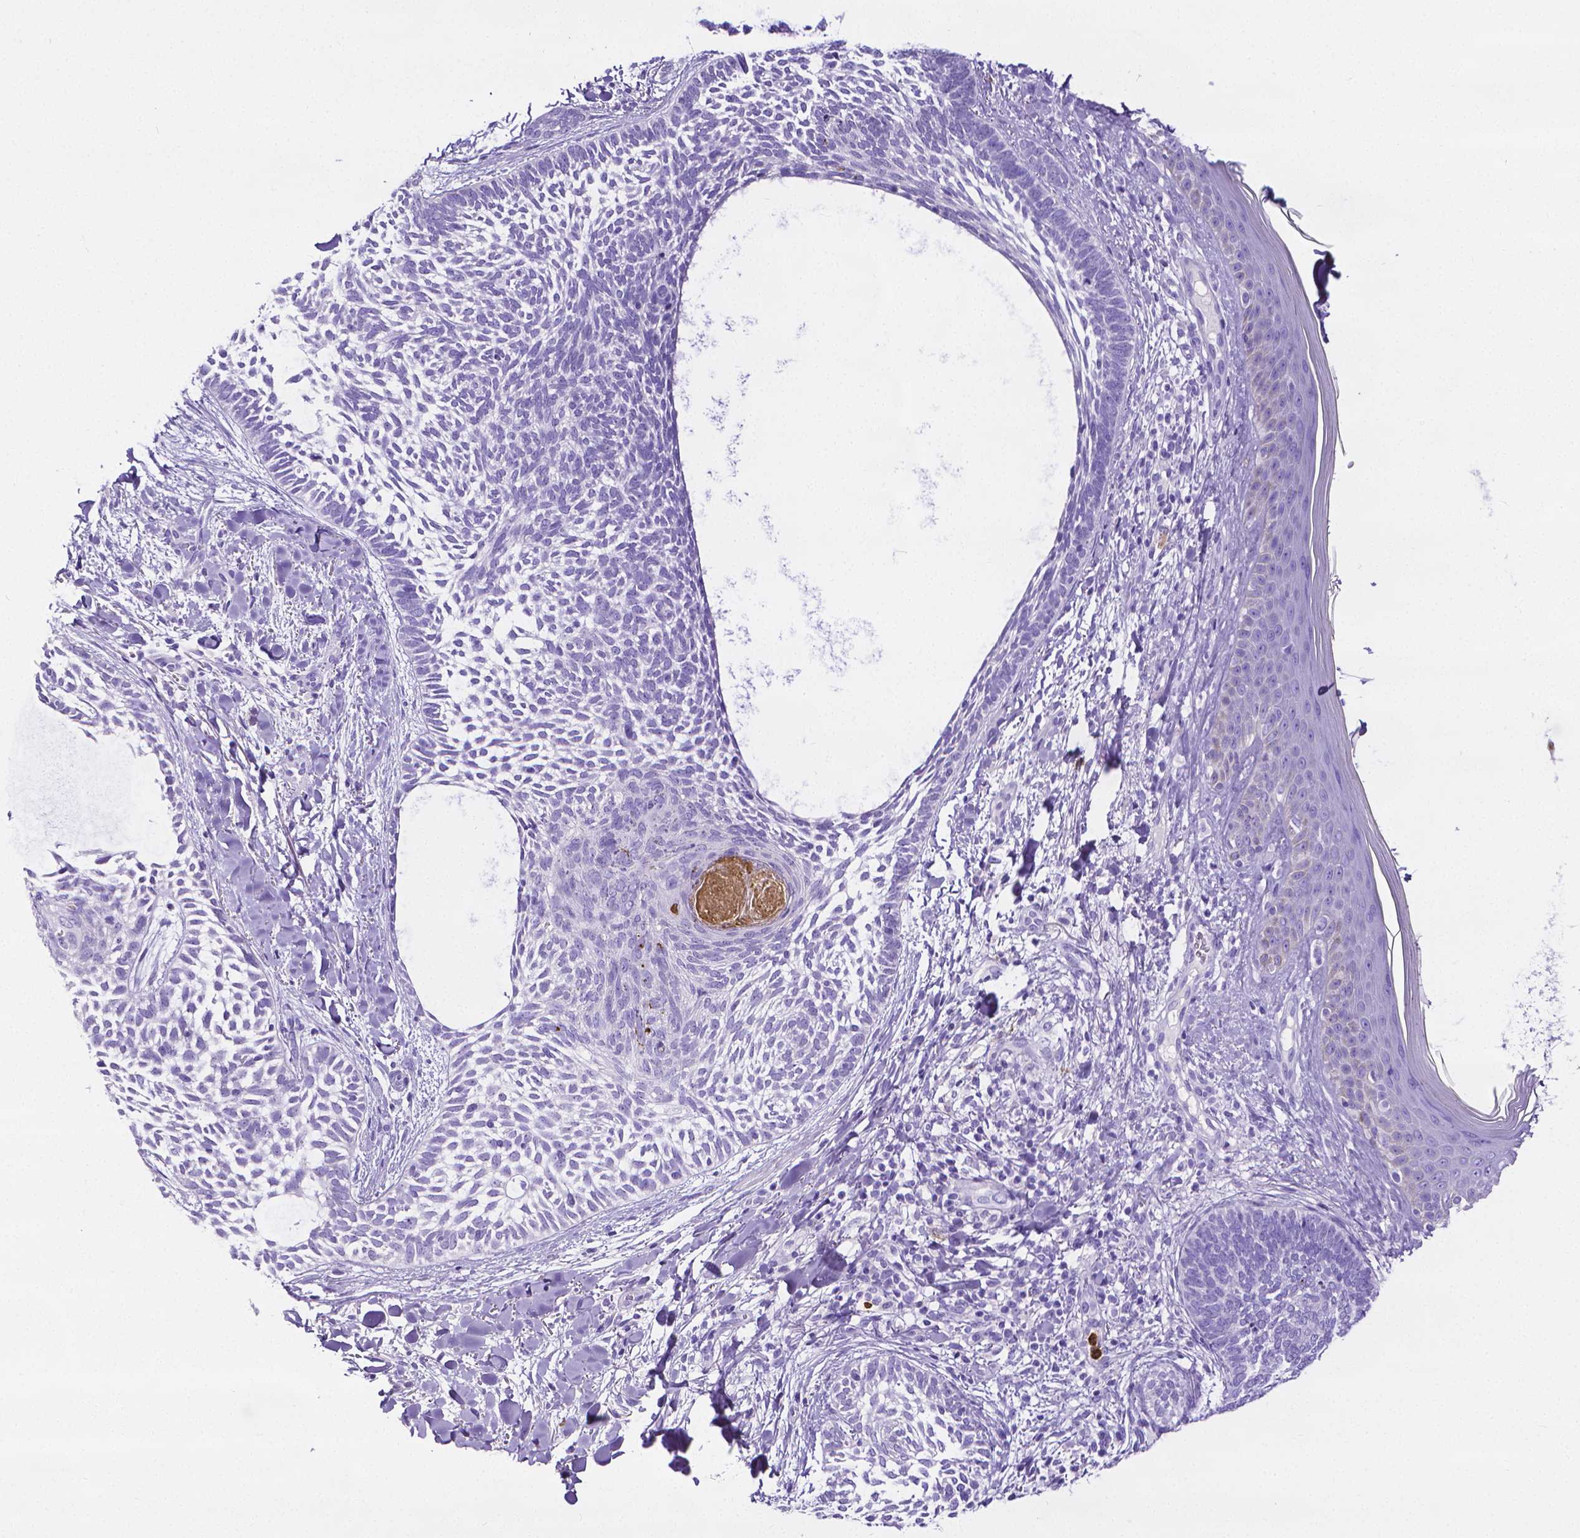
{"staining": {"intensity": "negative", "quantity": "none", "location": "none"}, "tissue": "skin cancer", "cell_type": "Tumor cells", "image_type": "cancer", "snomed": [{"axis": "morphology", "description": "Normal tissue, NOS"}, {"axis": "morphology", "description": "Basal cell carcinoma"}, {"axis": "topography", "description": "Skin"}], "caption": "A micrograph of human skin cancer is negative for staining in tumor cells.", "gene": "MMP9", "patient": {"sex": "male", "age": 46}}